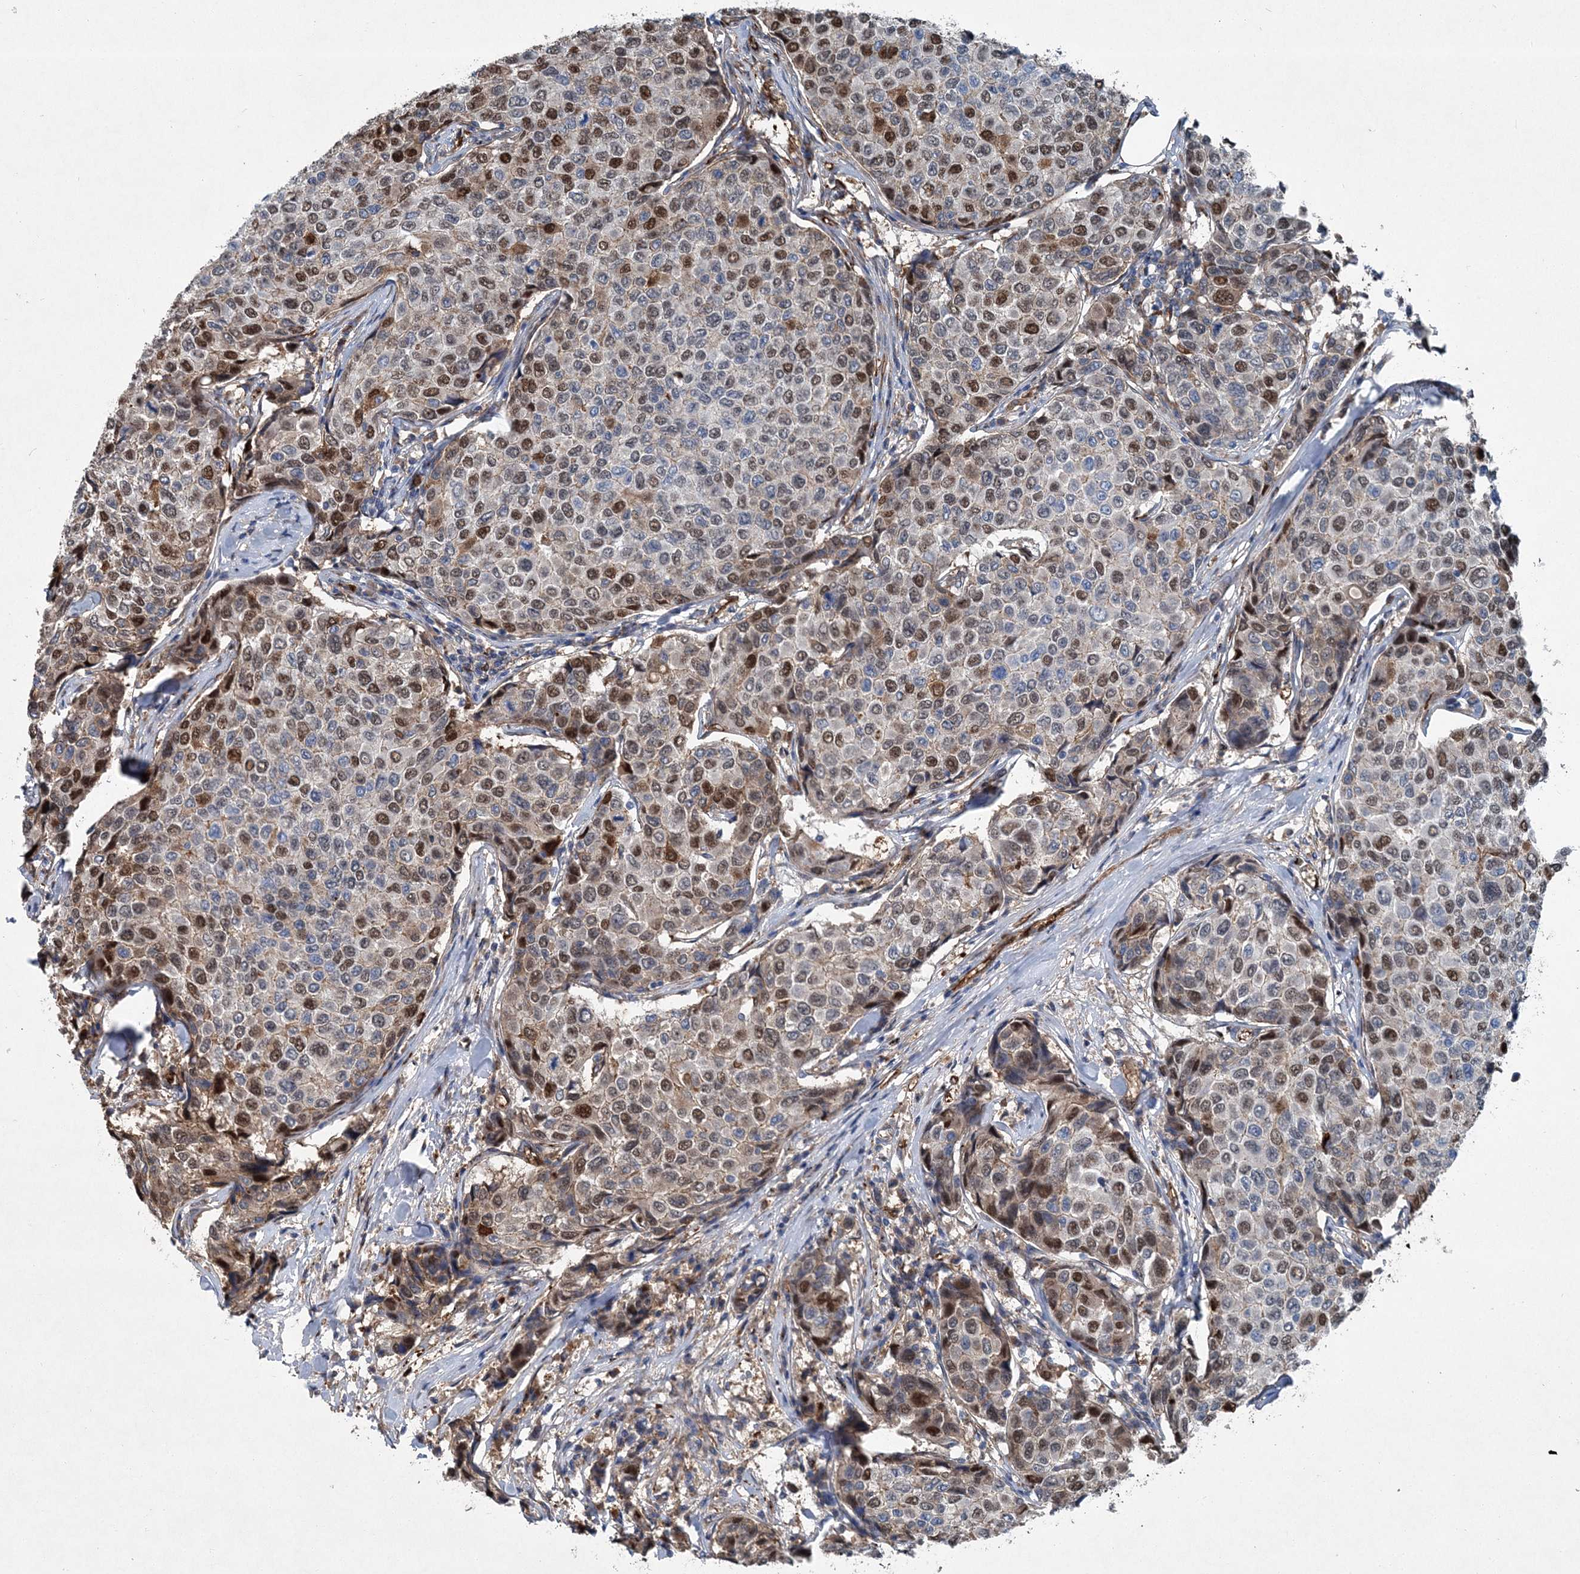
{"staining": {"intensity": "moderate", "quantity": "25%-75%", "location": "cytoplasmic/membranous,nuclear"}, "tissue": "breast cancer", "cell_type": "Tumor cells", "image_type": "cancer", "snomed": [{"axis": "morphology", "description": "Duct carcinoma"}, {"axis": "topography", "description": "Breast"}], "caption": "Breast cancer (infiltrating ductal carcinoma) stained with DAB immunohistochemistry (IHC) displays medium levels of moderate cytoplasmic/membranous and nuclear staining in approximately 25%-75% of tumor cells. The staining is performed using DAB (3,3'-diaminobenzidine) brown chromogen to label protein expression. The nuclei are counter-stained blue using hematoxylin.", "gene": "SPOPL", "patient": {"sex": "female", "age": 55}}